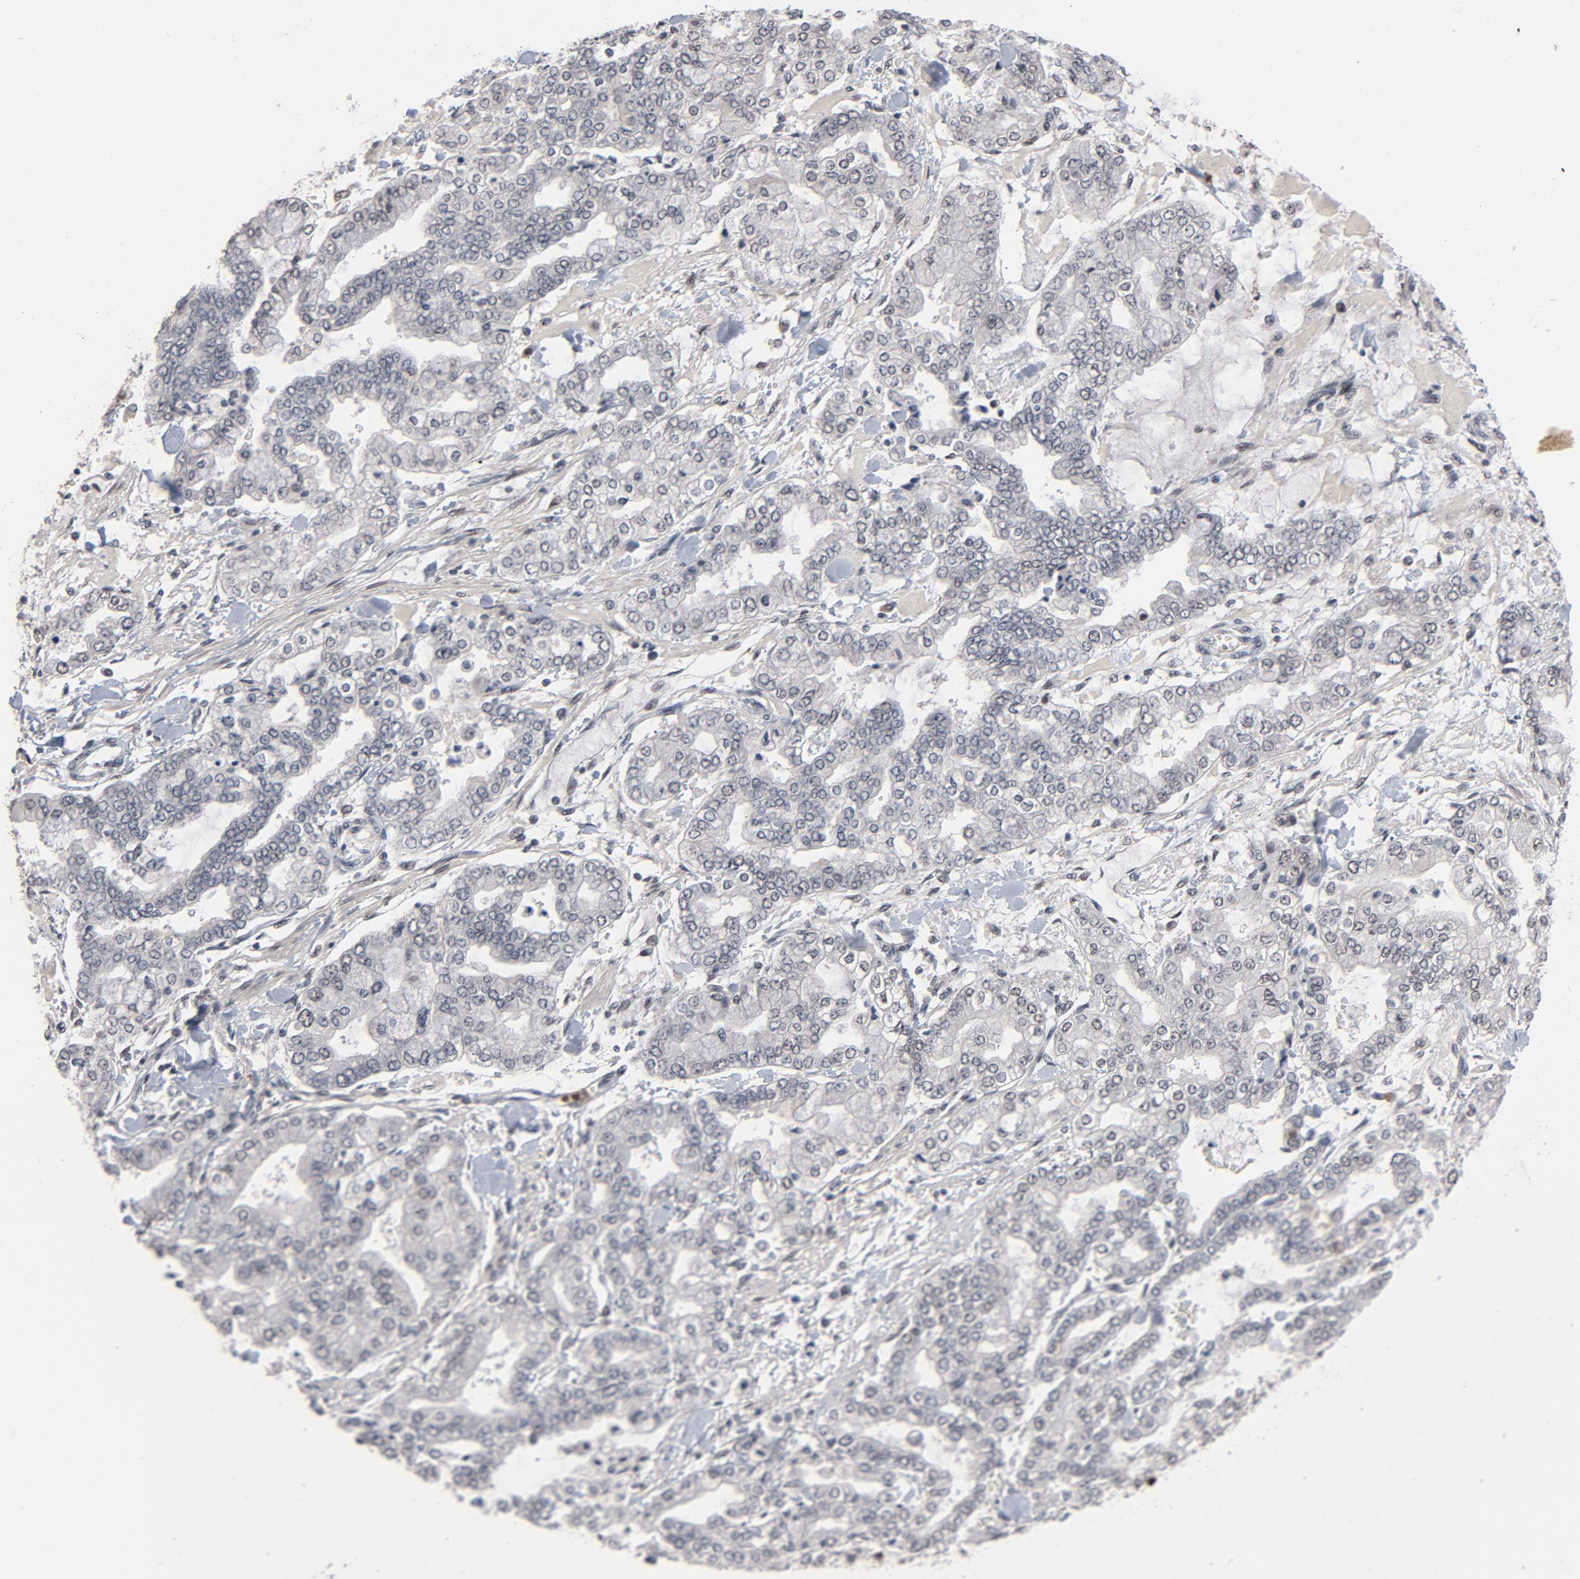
{"staining": {"intensity": "negative", "quantity": "none", "location": "none"}, "tissue": "stomach cancer", "cell_type": "Tumor cells", "image_type": "cancer", "snomed": [{"axis": "morphology", "description": "Normal tissue, NOS"}, {"axis": "morphology", "description": "Adenocarcinoma, NOS"}, {"axis": "topography", "description": "Stomach, upper"}, {"axis": "topography", "description": "Stomach"}], "caption": "DAB immunohistochemical staining of human adenocarcinoma (stomach) exhibits no significant staining in tumor cells.", "gene": "RTL5", "patient": {"sex": "male", "age": 76}}